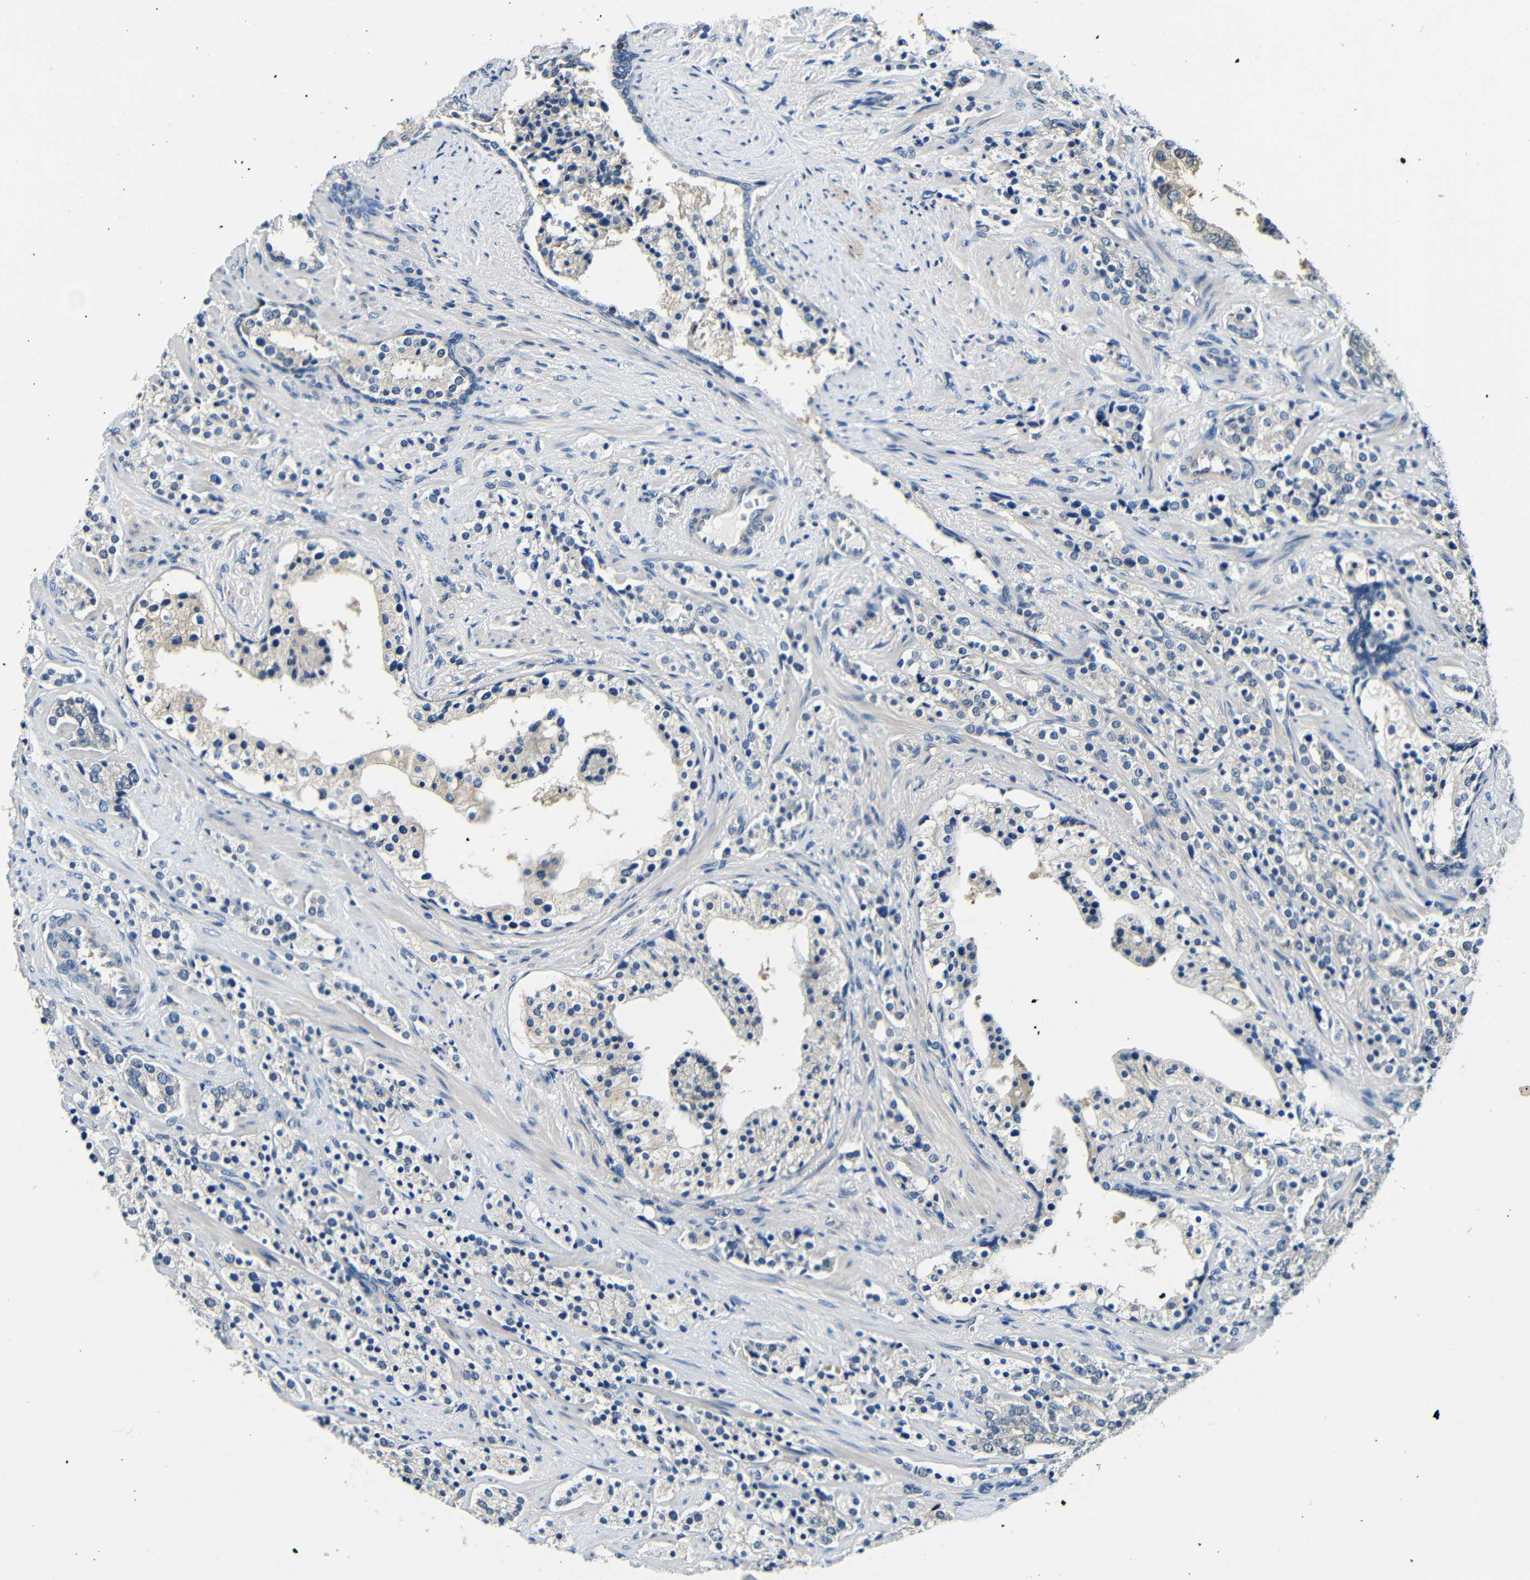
{"staining": {"intensity": "weak", "quantity": "<25%", "location": "cytoplasmic/membranous"}, "tissue": "prostate cancer", "cell_type": "Tumor cells", "image_type": "cancer", "snomed": [{"axis": "morphology", "description": "Adenocarcinoma, High grade"}, {"axis": "topography", "description": "Prostate"}], "caption": "Immunohistochemistry (IHC) histopathology image of human prostate cancer (adenocarcinoma (high-grade)) stained for a protein (brown), which reveals no staining in tumor cells.", "gene": "ADAP1", "patient": {"sex": "male", "age": 71}}